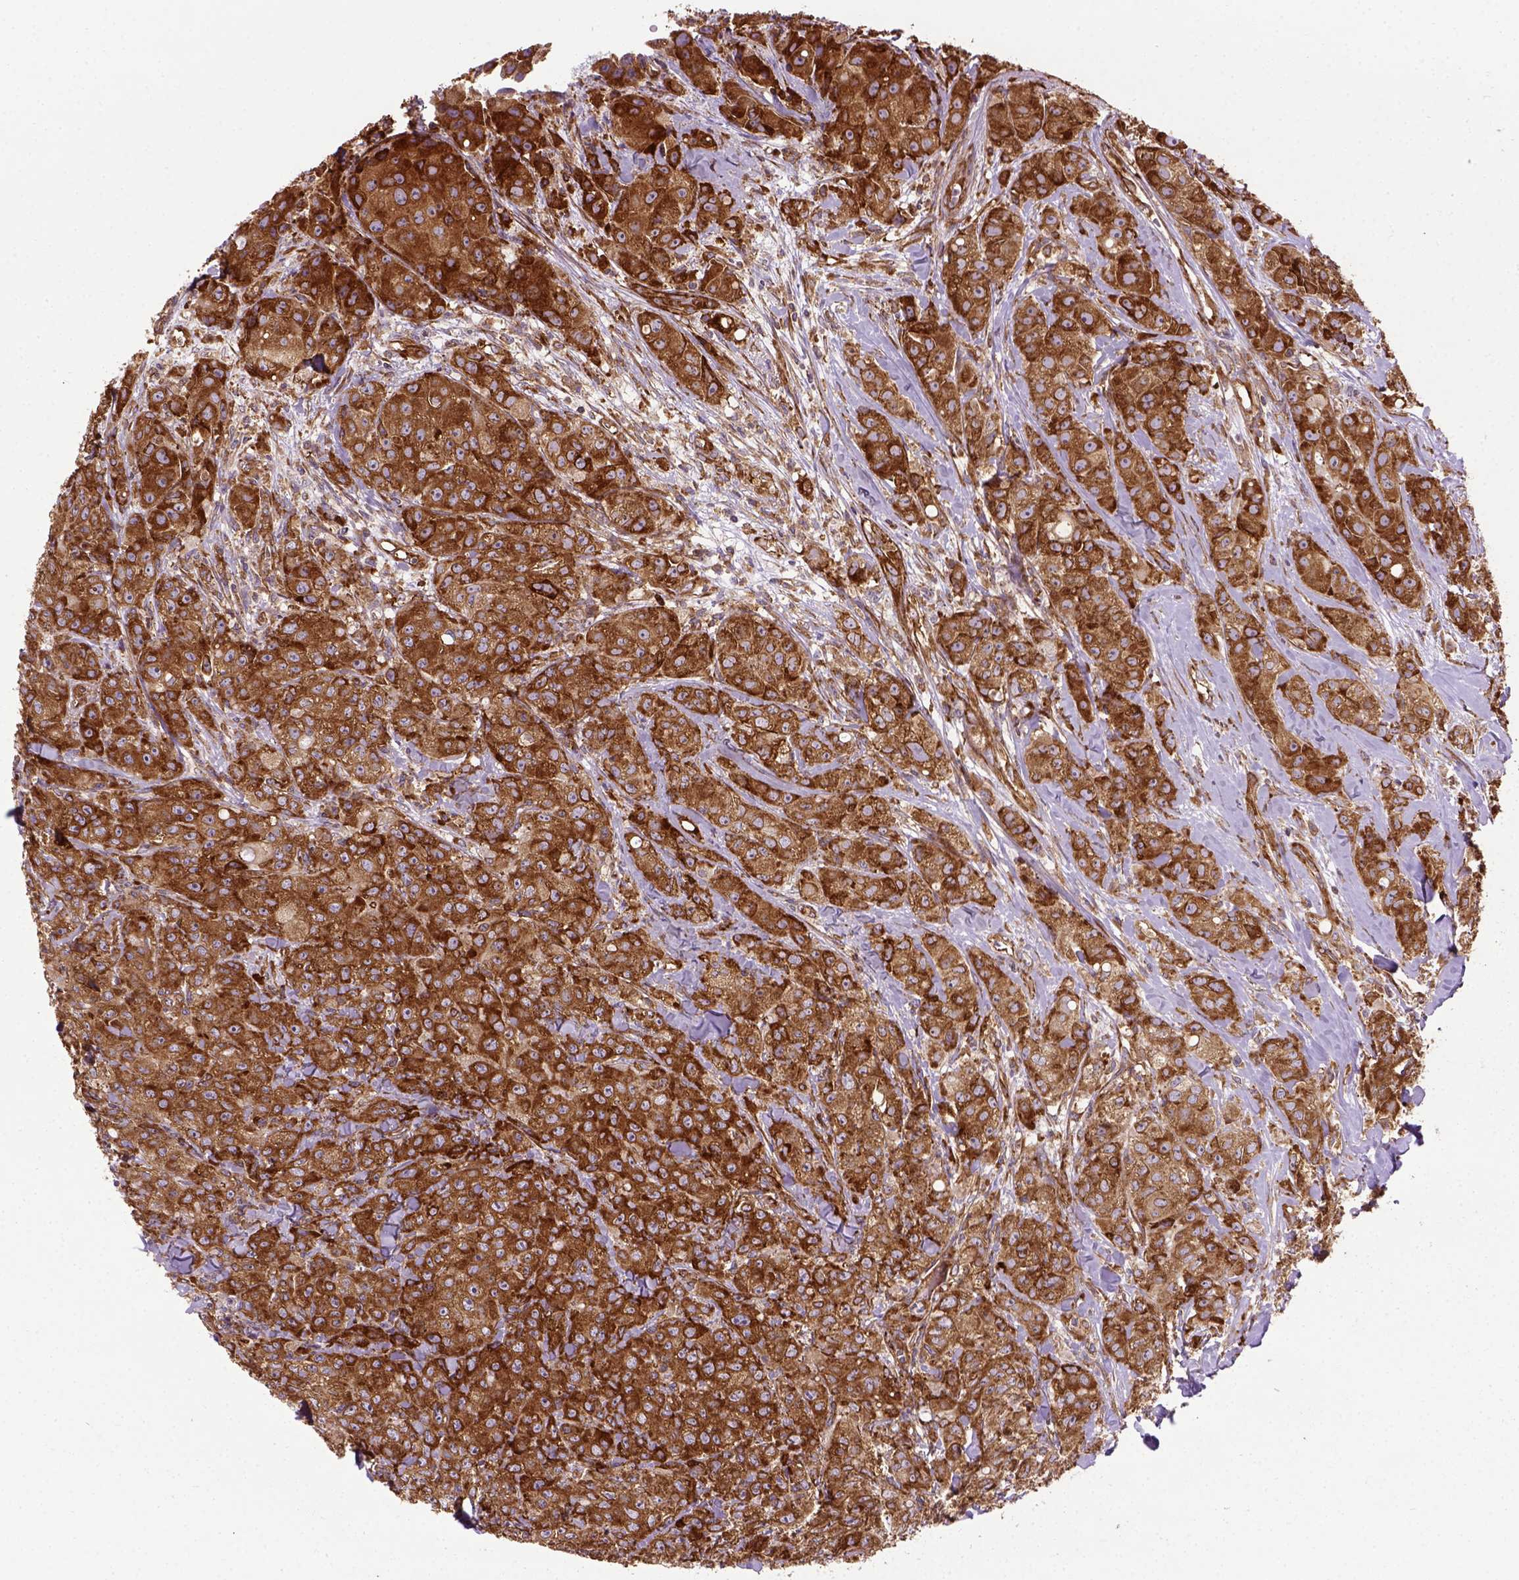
{"staining": {"intensity": "strong", "quantity": ">75%", "location": "cytoplasmic/membranous"}, "tissue": "breast cancer", "cell_type": "Tumor cells", "image_type": "cancer", "snomed": [{"axis": "morphology", "description": "Duct carcinoma"}, {"axis": "topography", "description": "Breast"}], "caption": "Strong cytoplasmic/membranous positivity for a protein is seen in approximately >75% of tumor cells of intraductal carcinoma (breast) using immunohistochemistry (IHC).", "gene": "CAPRIN1", "patient": {"sex": "female", "age": 43}}